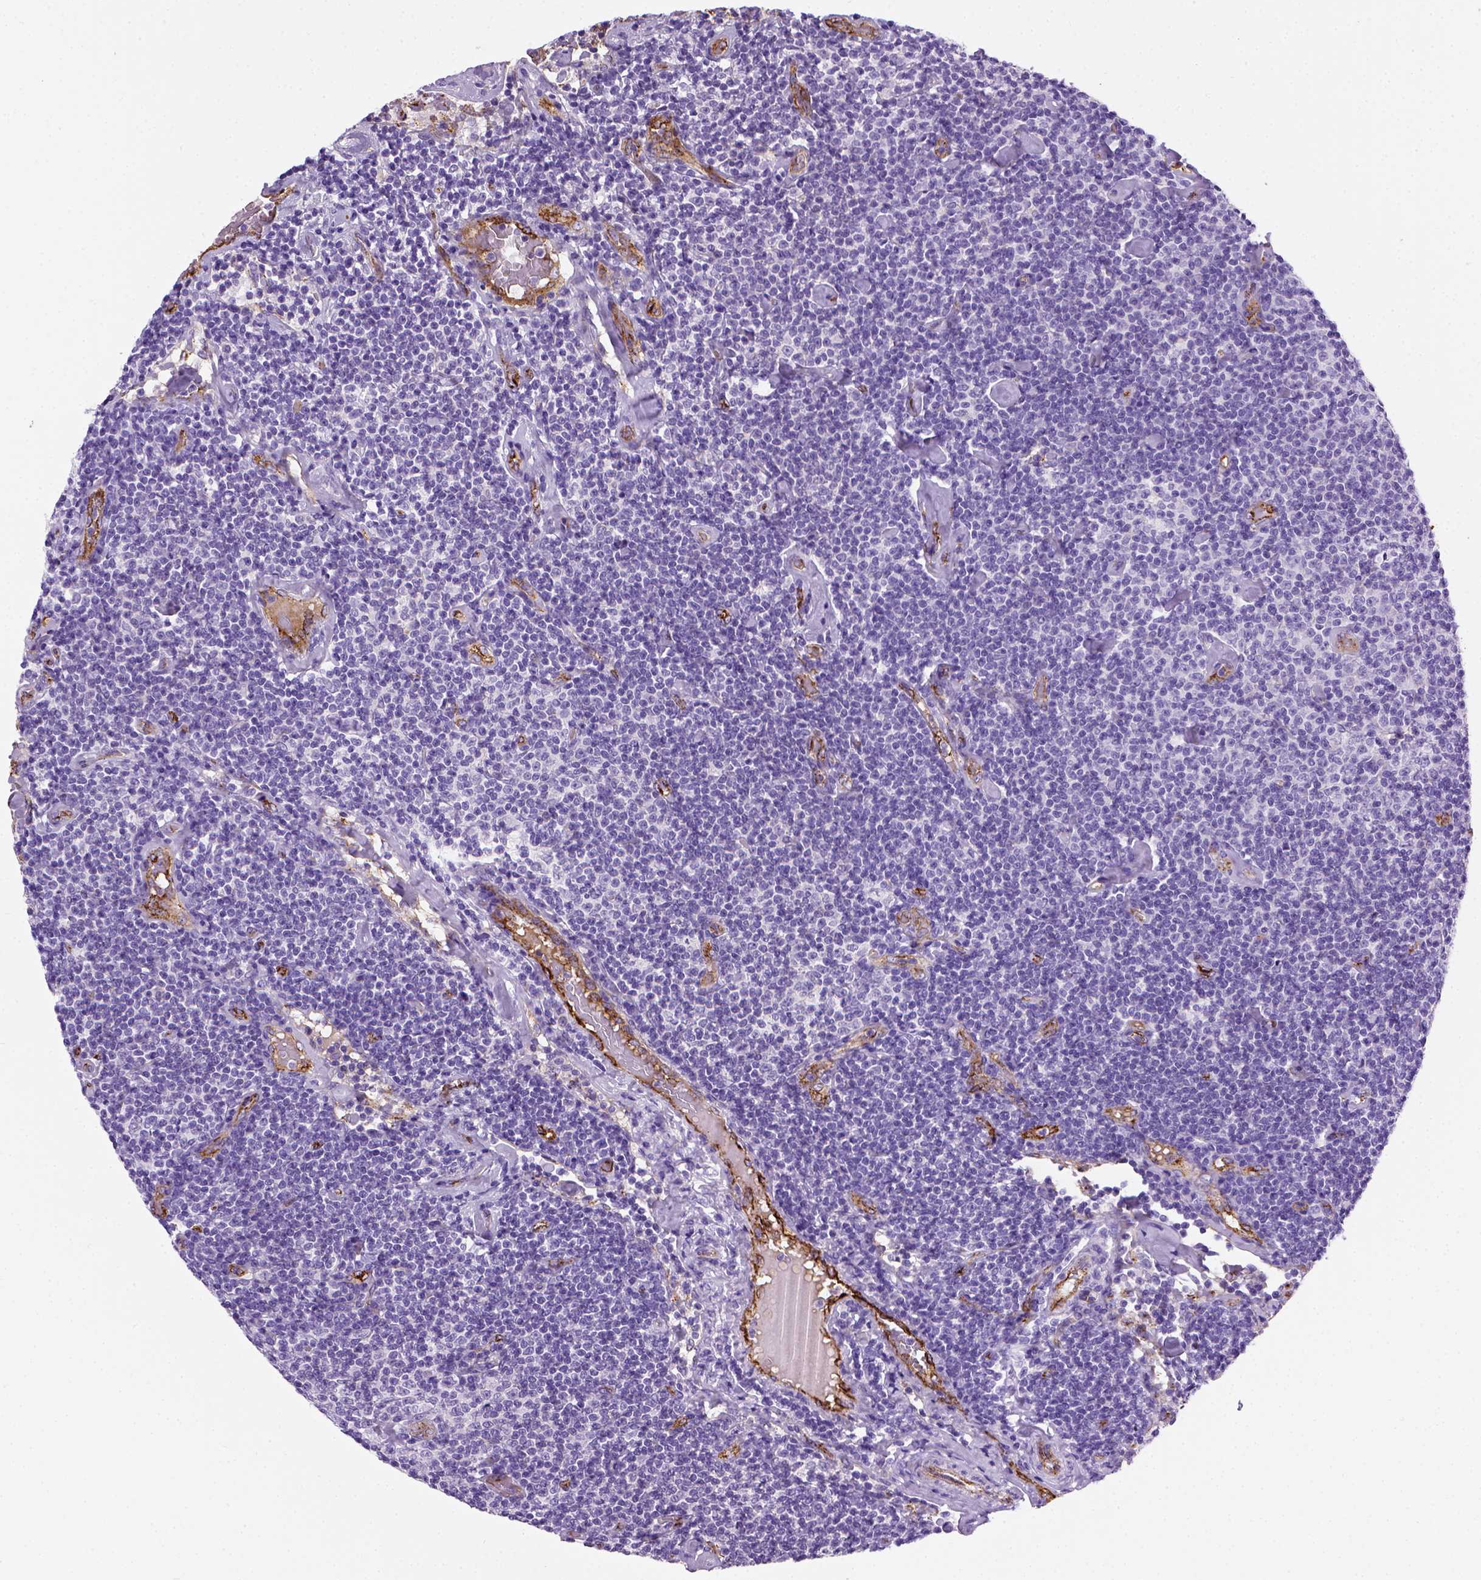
{"staining": {"intensity": "negative", "quantity": "none", "location": "none"}, "tissue": "lymphoma", "cell_type": "Tumor cells", "image_type": "cancer", "snomed": [{"axis": "morphology", "description": "Malignant lymphoma, non-Hodgkin's type, Low grade"}, {"axis": "topography", "description": "Lymph node"}], "caption": "DAB (3,3'-diaminobenzidine) immunohistochemical staining of human low-grade malignant lymphoma, non-Hodgkin's type shows no significant staining in tumor cells.", "gene": "VWF", "patient": {"sex": "male", "age": 81}}